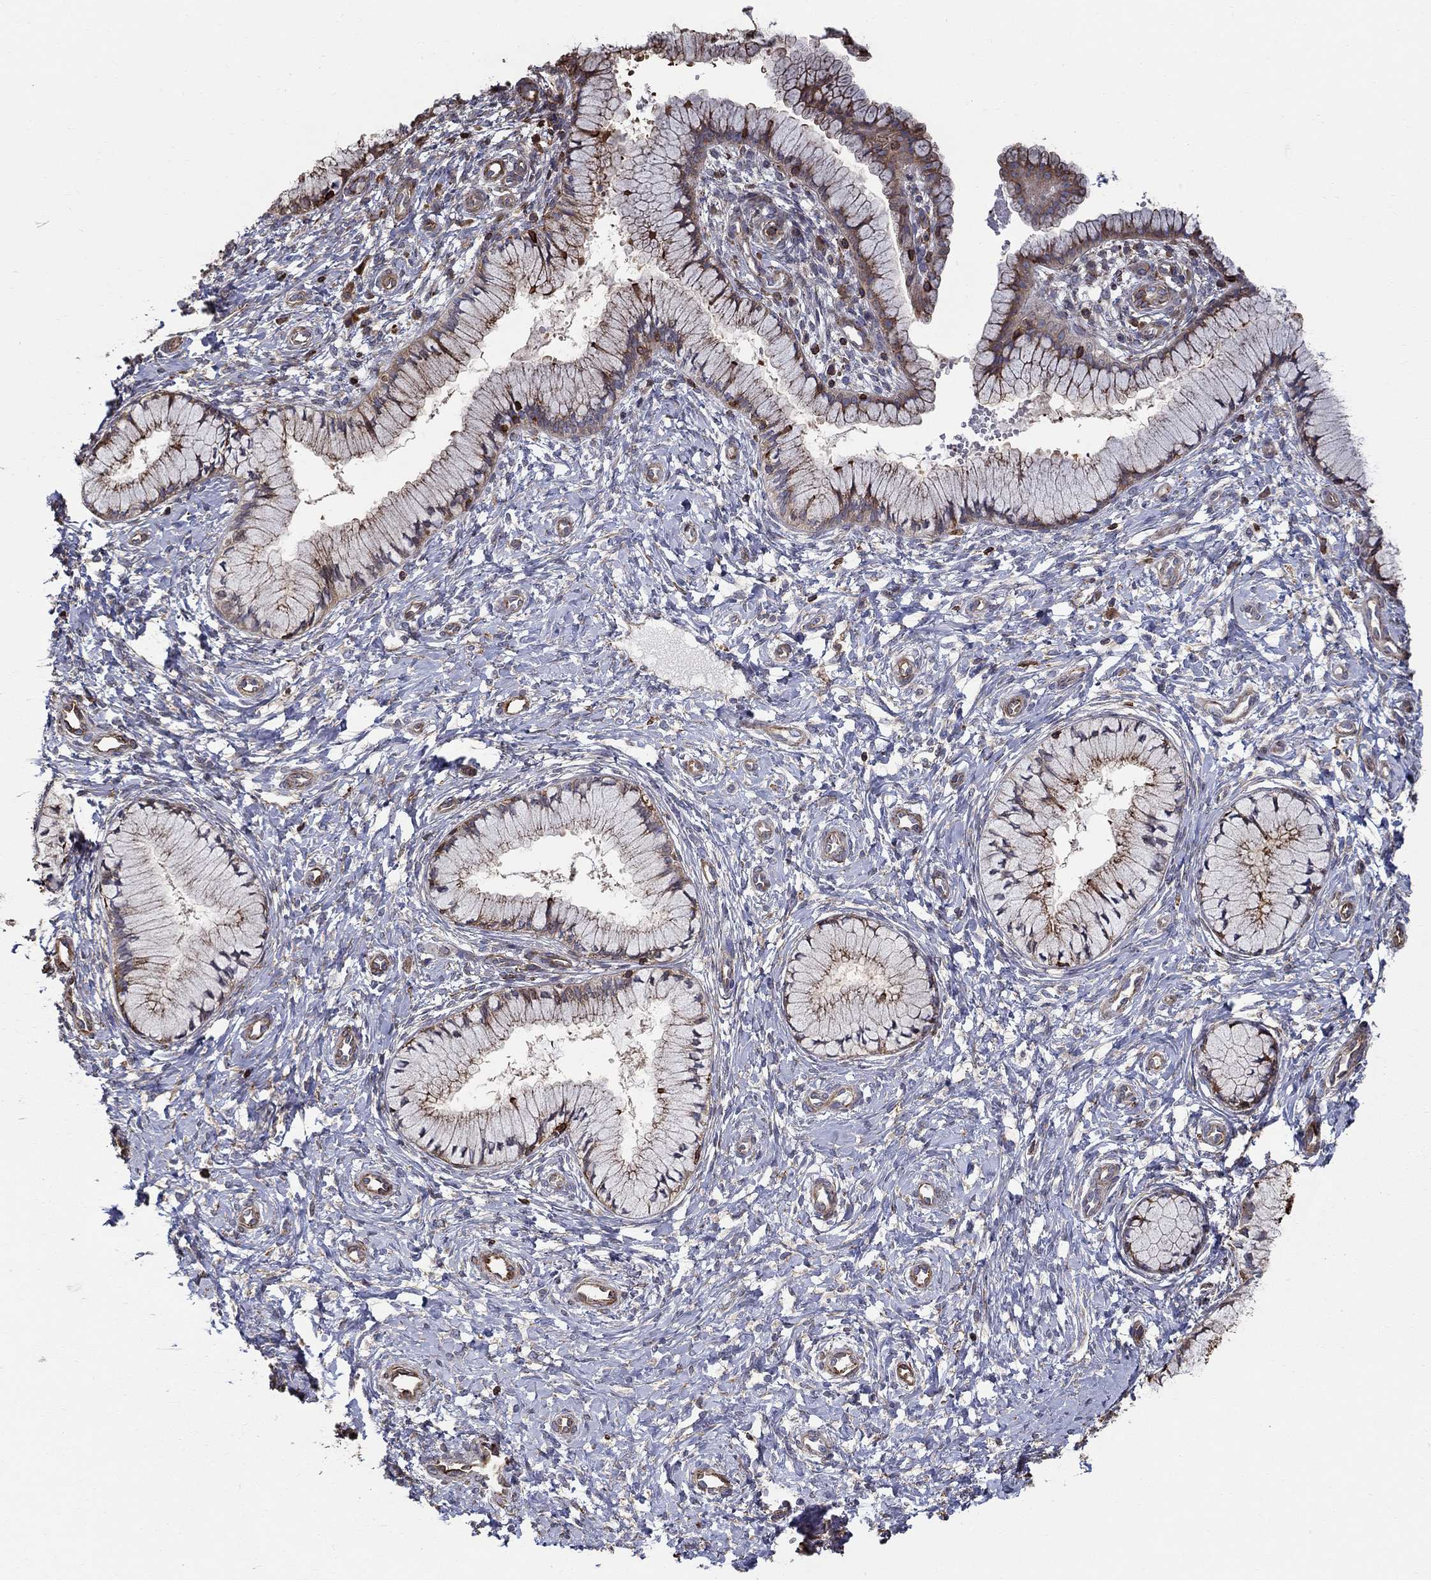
{"staining": {"intensity": "weak", "quantity": ">75%", "location": "cytoplasmic/membranous"}, "tissue": "cervix", "cell_type": "Glandular cells", "image_type": "normal", "snomed": [{"axis": "morphology", "description": "Normal tissue, NOS"}, {"axis": "topography", "description": "Cervix"}], "caption": "Immunohistochemistry image of benign cervix: cervix stained using immunohistochemistry (IHC) exhibits low levels of weak protein expression localized specifically in the cytoplasmic/membranous of glandular cells, appearing as a cytoplasmic/membranous brown color.", "gene": "NPHP1", "patient": {"sex": "female", "age": 37}}